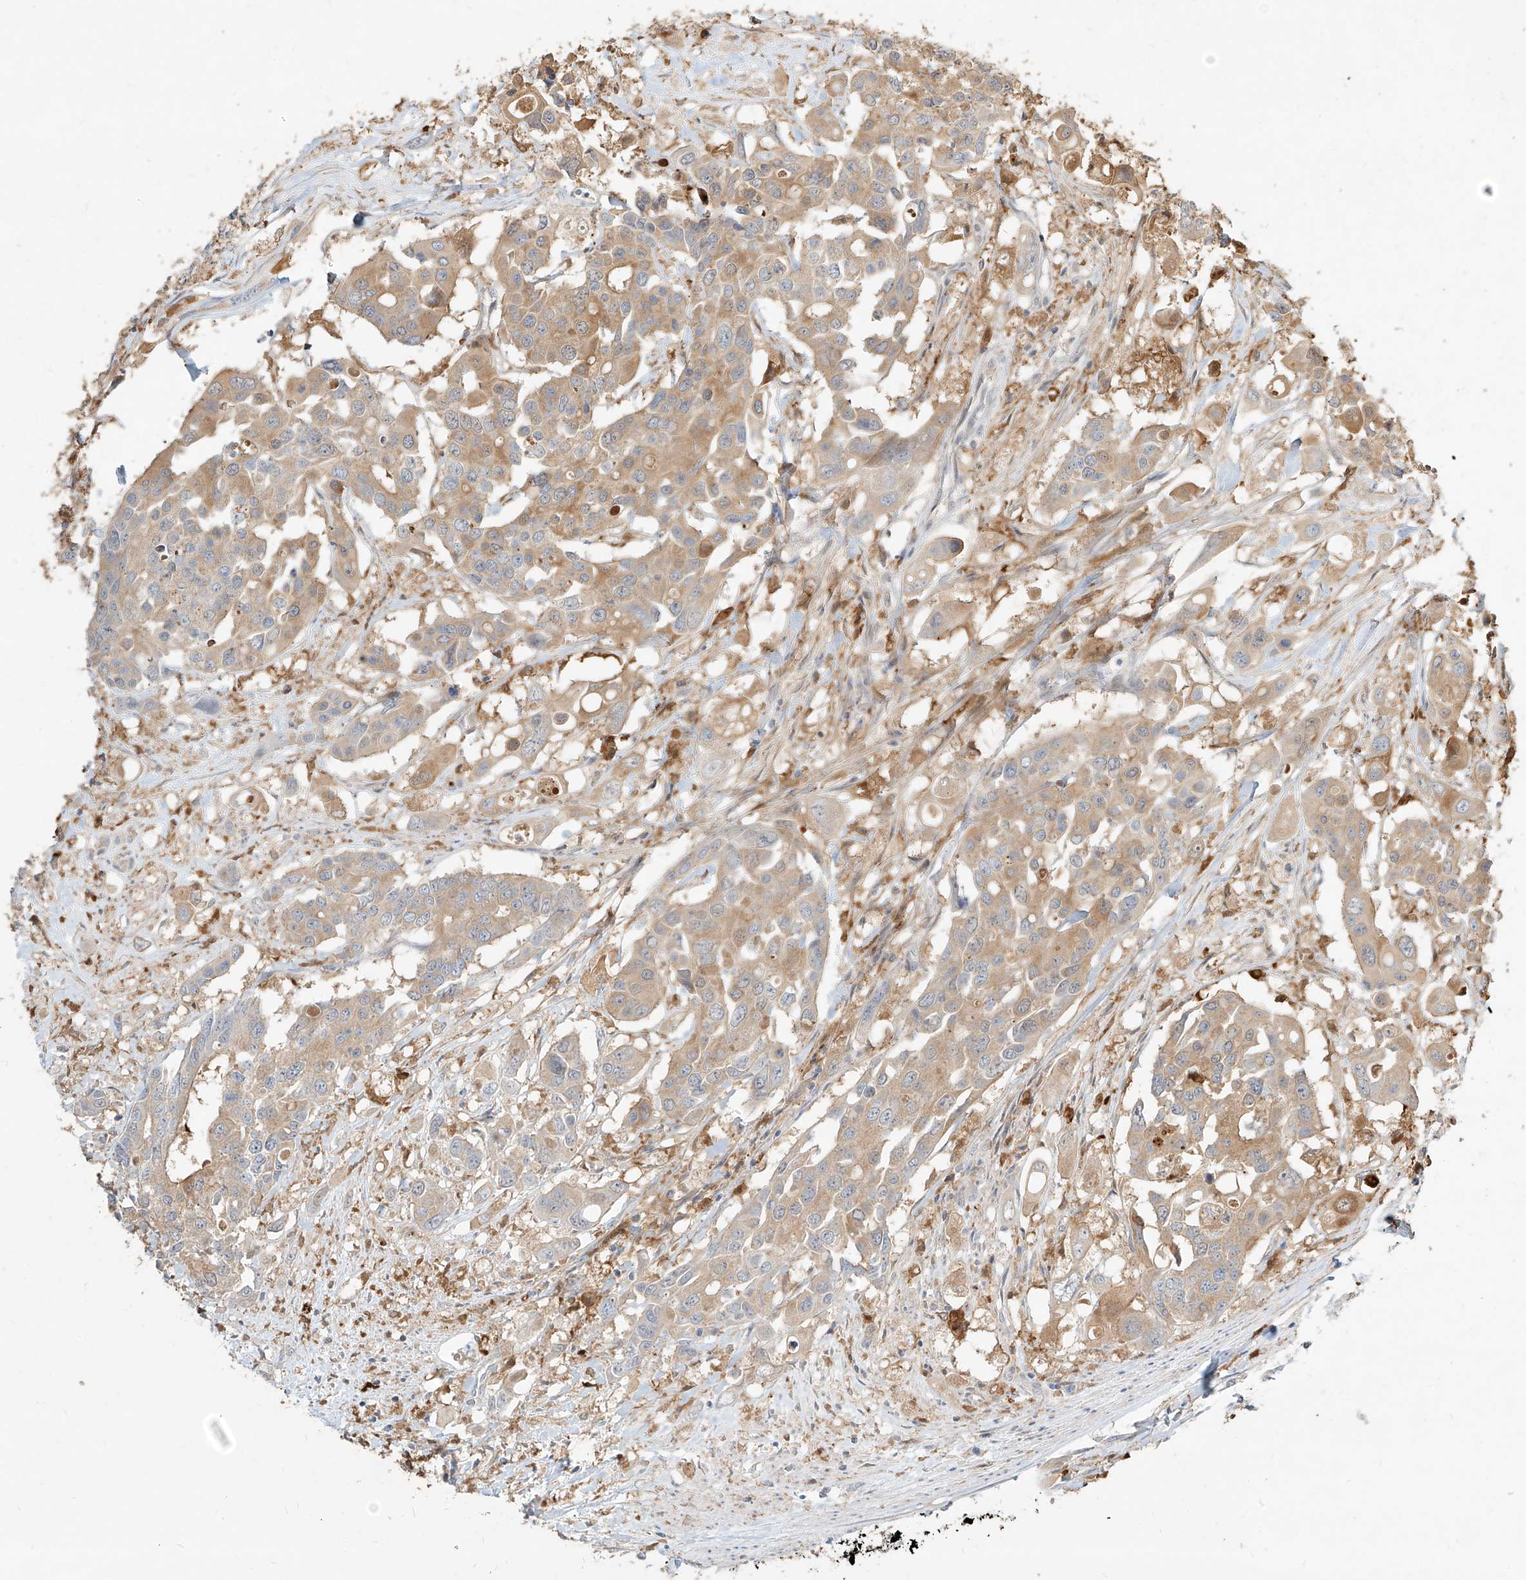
{"staining": {"intensity": "moderate", "quantity": "25%-75%", "location": "cytoplasmic/membranous"}, "tissue": "colorectal cancer", "cell_type": "Tumor cells", "image_type": "cancer", "snomed": [{"axis": "morphology", "description": "Adenocarcinoma, NOS"}, {"axis": "topography", "description": "Colon"}], "caption": "High-power microscopy captured an immunohistochemistry (IHC) histopathology image of colorectal cancer (adenocarcinoma), revealing moderate cytoplasmic/membranous expression in about 25%-75% of tumor cells. (DAB (3,3'-diaminobenzidine) IHC with brightfield microscopy, high magnification).", "gene": "PGD", "patient": {"sex": "male", "age": 77}}